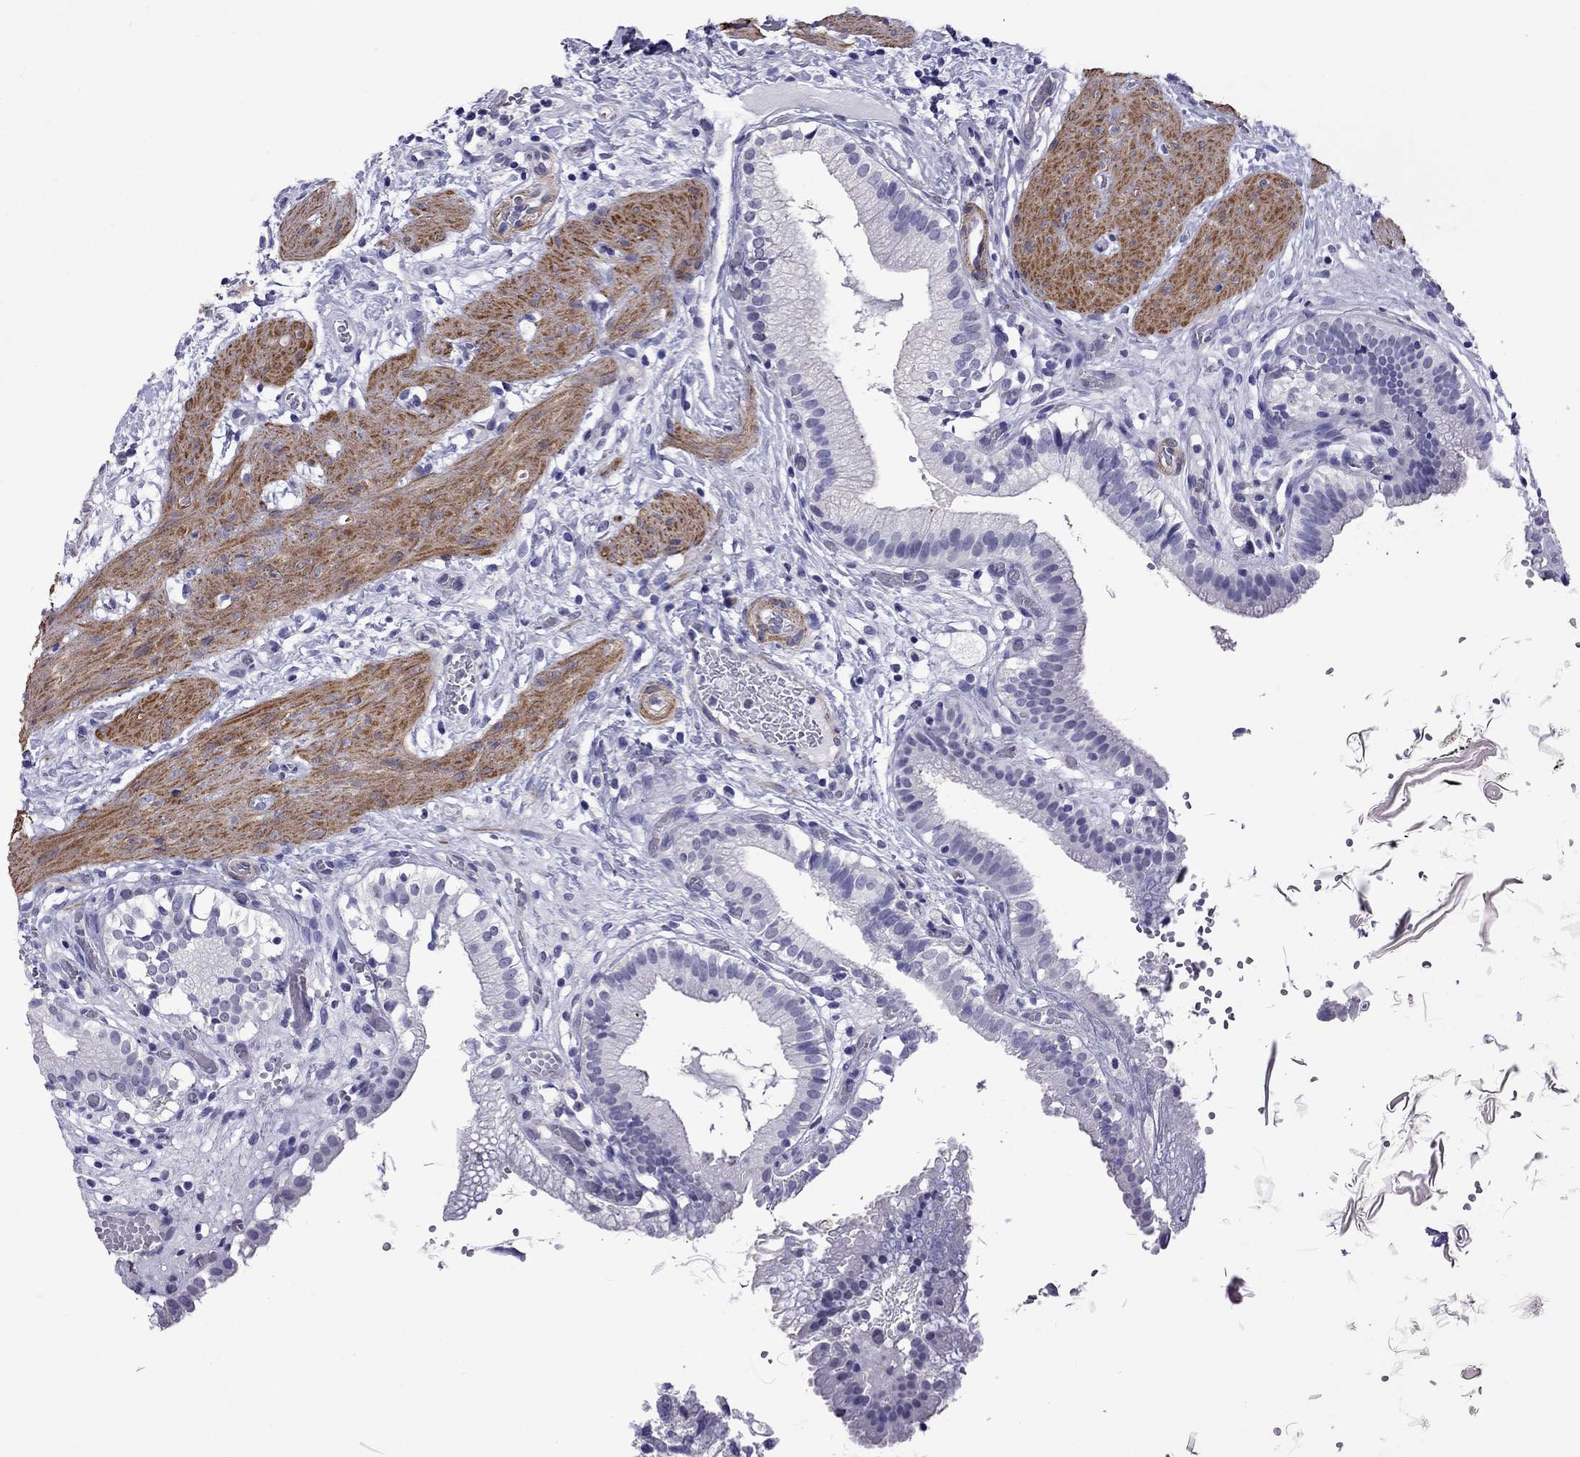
{"staining": {"intensity": "negative", "quantity": "none", "location": "none"}, "tissue": "gallbladder", "cell_type": "Glandular cells", "image_type": "normal", "snomed": [{"axis": "morphology", "description": "Normal tissue, NOS"}, {"axis": "topography", "description": "Gallbladder"}], "caption": "Immunohistochemistry (IHC) image of benign human gallbladder stained for a protein (brown), which shows no expression in glandular cells.", "gene": "CHRNA5", "patient": {"sex": "female", "age": 24}}